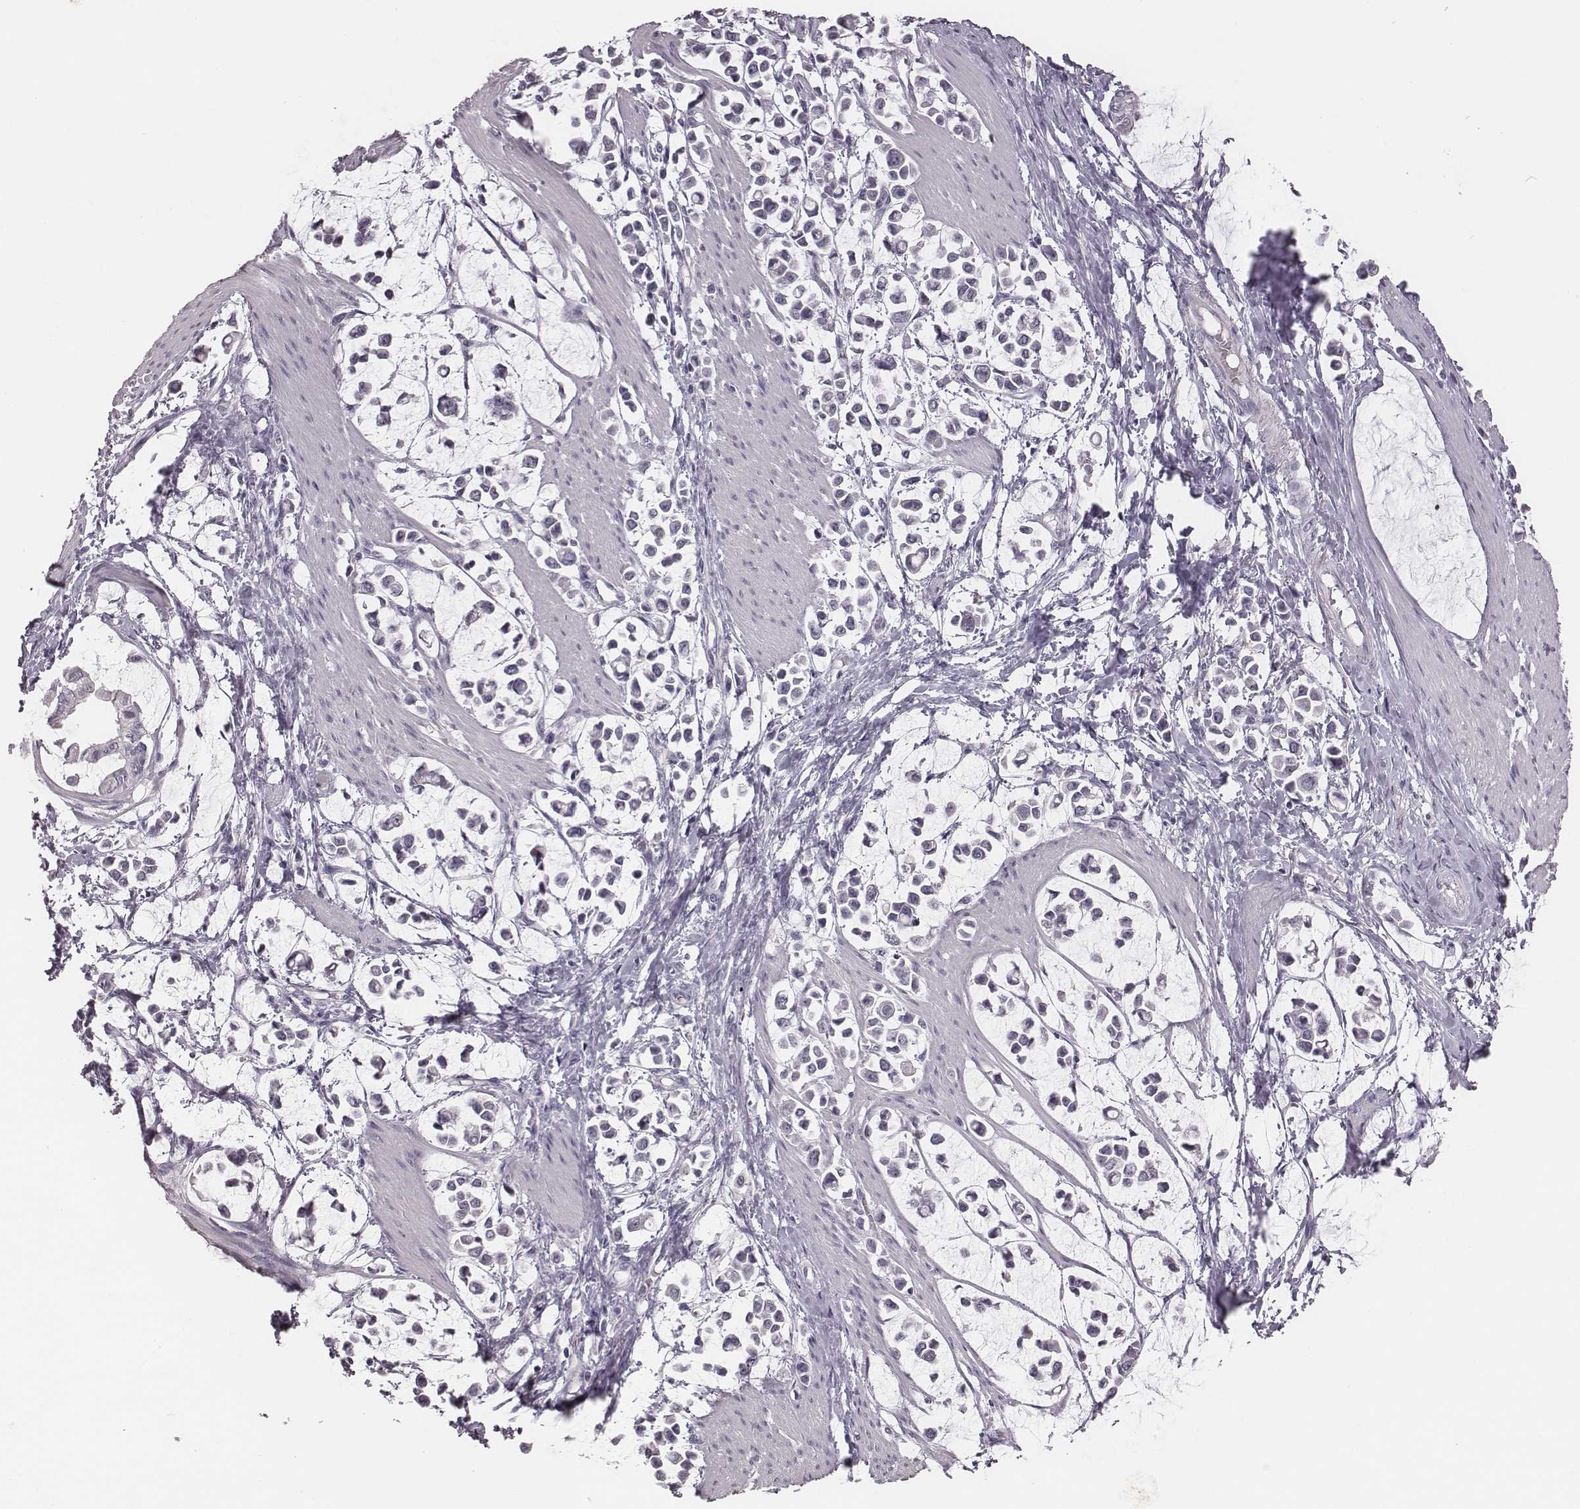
{"staining": {"intensity": "negative", "quantity": "none", "location": "none"}, "tissue": "stomach cancer", "cell_type": "Tumor cells", "image_type": "cancer", "snomed": [{"axis": "morphology", "description": "Adenocarcinoma, NOS"}, {"axis": "topography", "description": "Stomach"}], "caption": "This is a histopathology image of immunohistochemistry staining of stomach cancer, which shows no positivity in tumor cells. (Brightfield microscopy of DAB immunohistochemistry (IHC) at high magnification).", "gene": "CSHL1", "patient": {"sex": "male", "age": 82}}